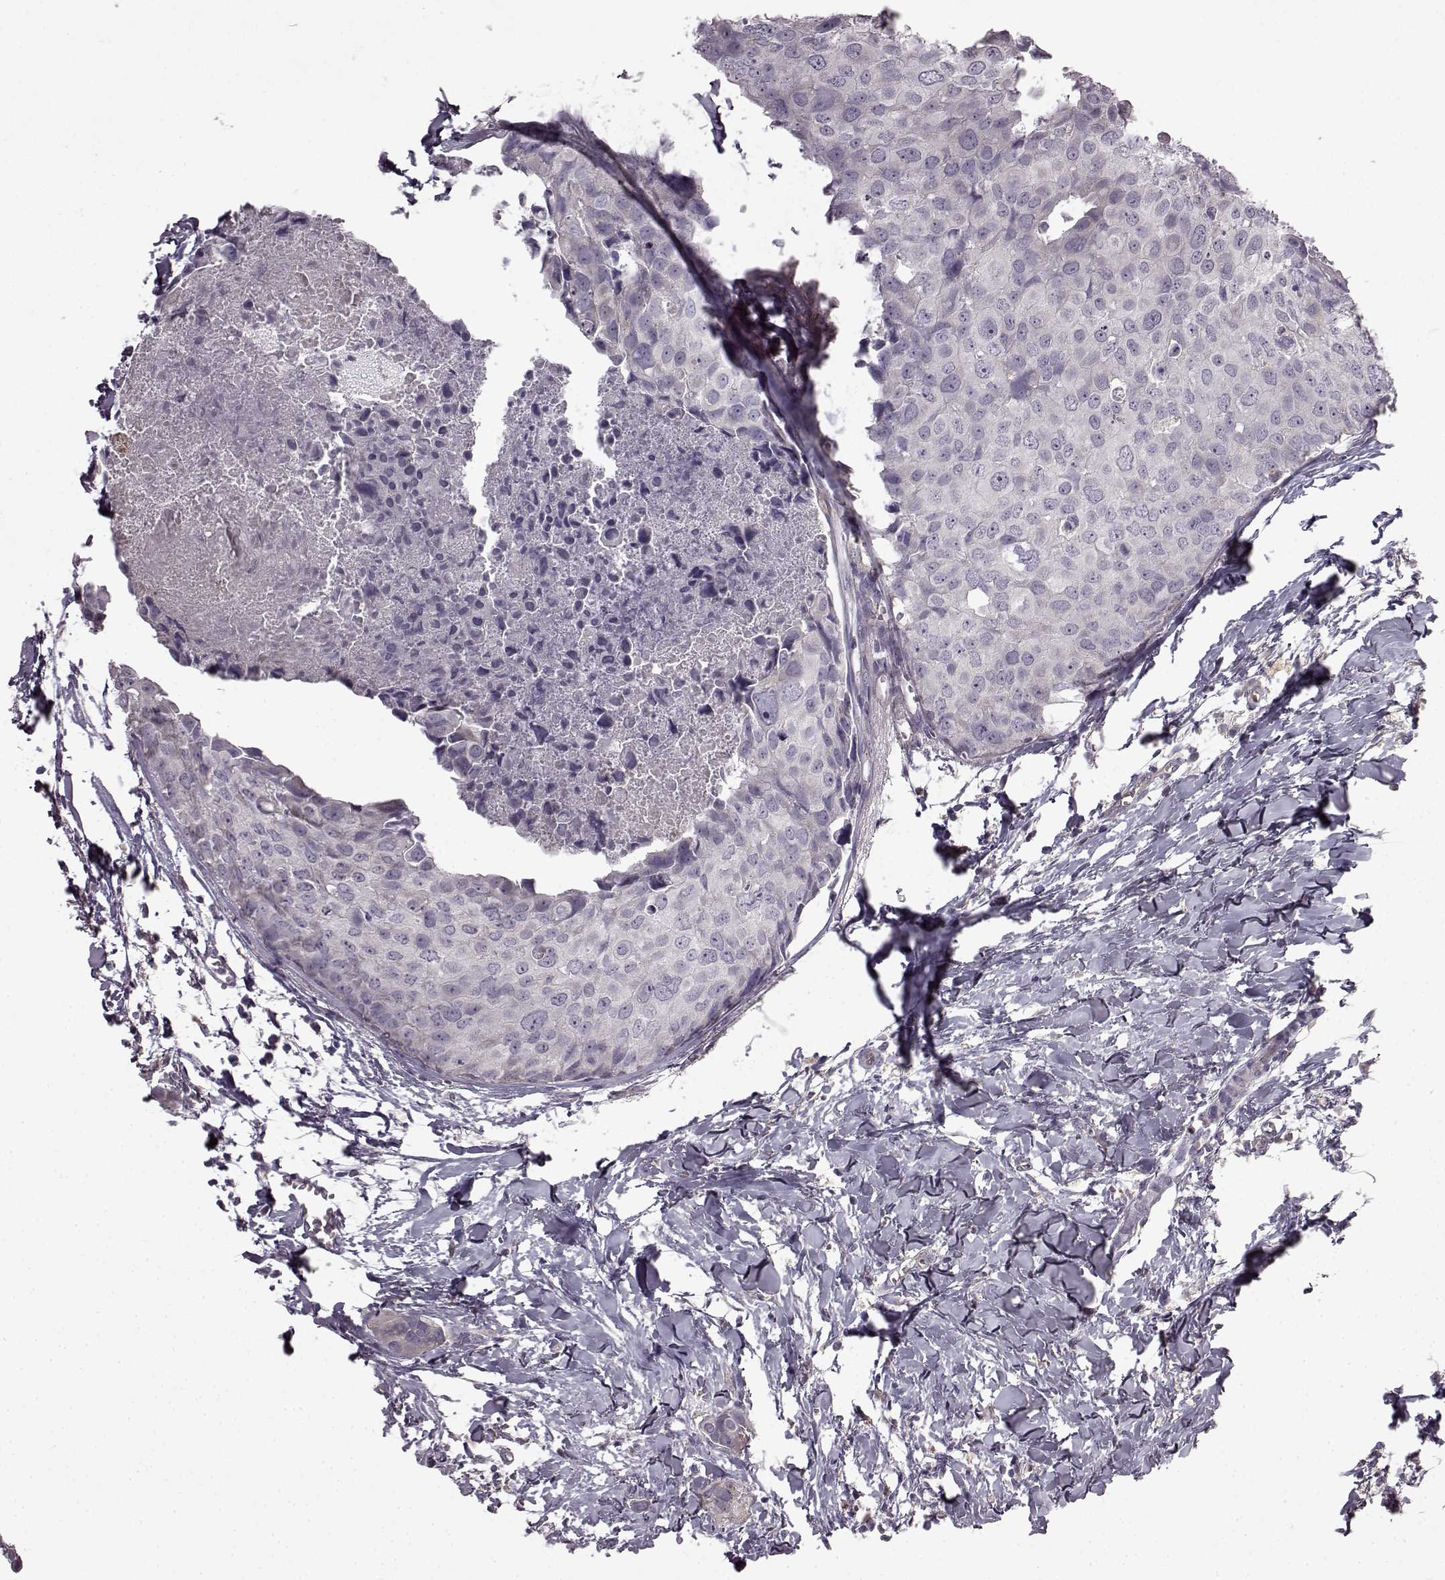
{"staining": {"intensity": "moderate", "quantity": "<25%", "location": "cytoplasmic/membranous"}, "tissue": "breast cancer", "cell_type": "Tumor cells", "image_type": "cancer", "snomed": [{"axis": "morphology", "description": "Duct carcinoma"}, {"axis": "topography", "description": "Breast"}], "caption": "Immunohistochemical staining of breast infiltrating ductal carcinoma shows moderate cytoplasmic/membranous protein expression in approximately <25% of tumor cells. The staining is performed using DAB brown chromogen to label protein expression. The nuclei are counter-stained blue using hematoxylin.", "gene": "B3GNT6", "patient": {"sex": "female", "age": 38}}